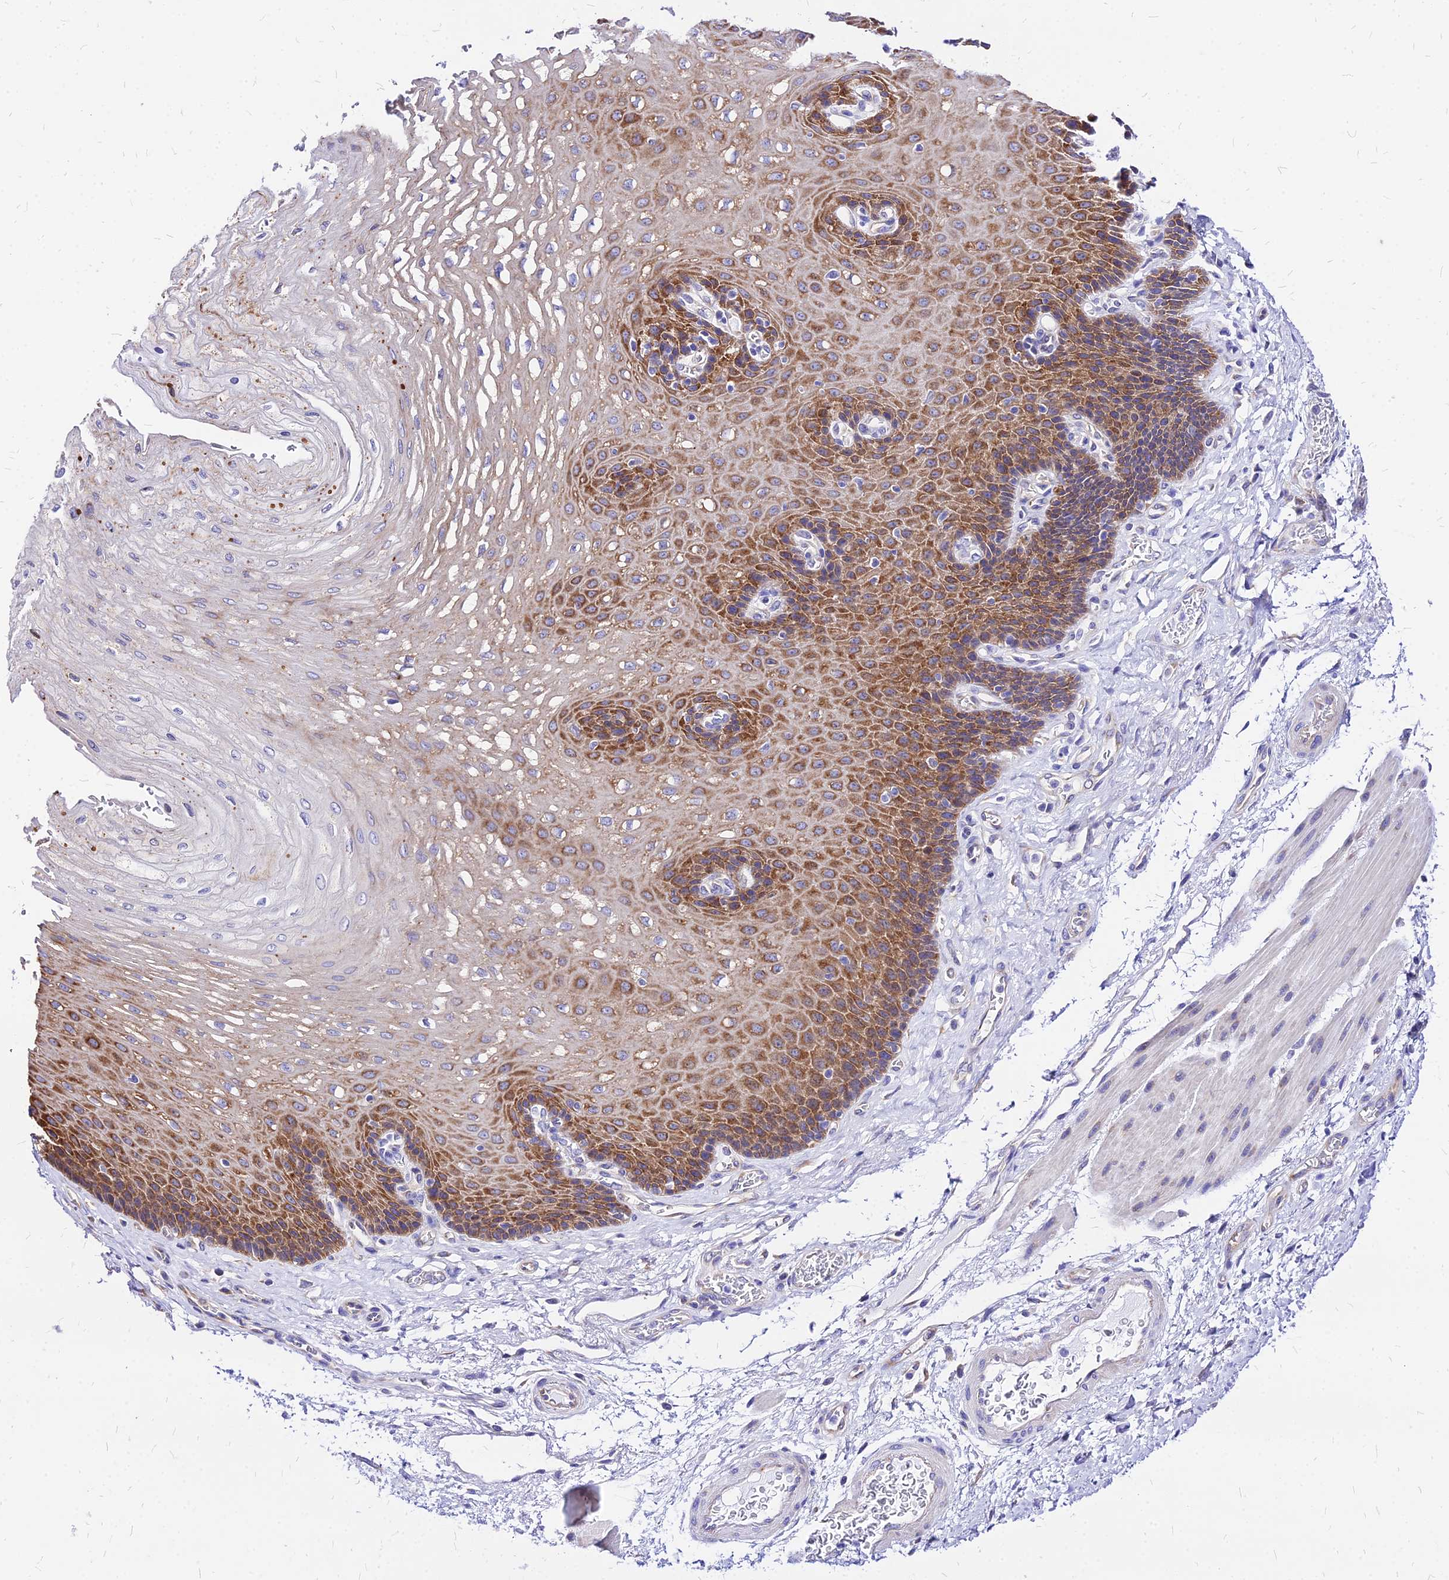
{"staining": {"intensity": "moderate", "quantity": ">75%", "location": "cytoplasmic/membranous"}, "tissue": "esophagus", "cell_type": "Squamous epithelial cells", "image_type": "normal", "snomed": [{"axis": "morphology", "description": "Normal tissue, NOS"}, {"axis": "topography", "description": "Esophagus"}], "caption": "High-power microscopy captured an IHC image of normal esophagus, revealing moderate cytoplasmic/membranous staining in approximately >75% of squamous epithelial cells.", "gene": "RPL19", "patient": {"sex": "female", "age": 72}}